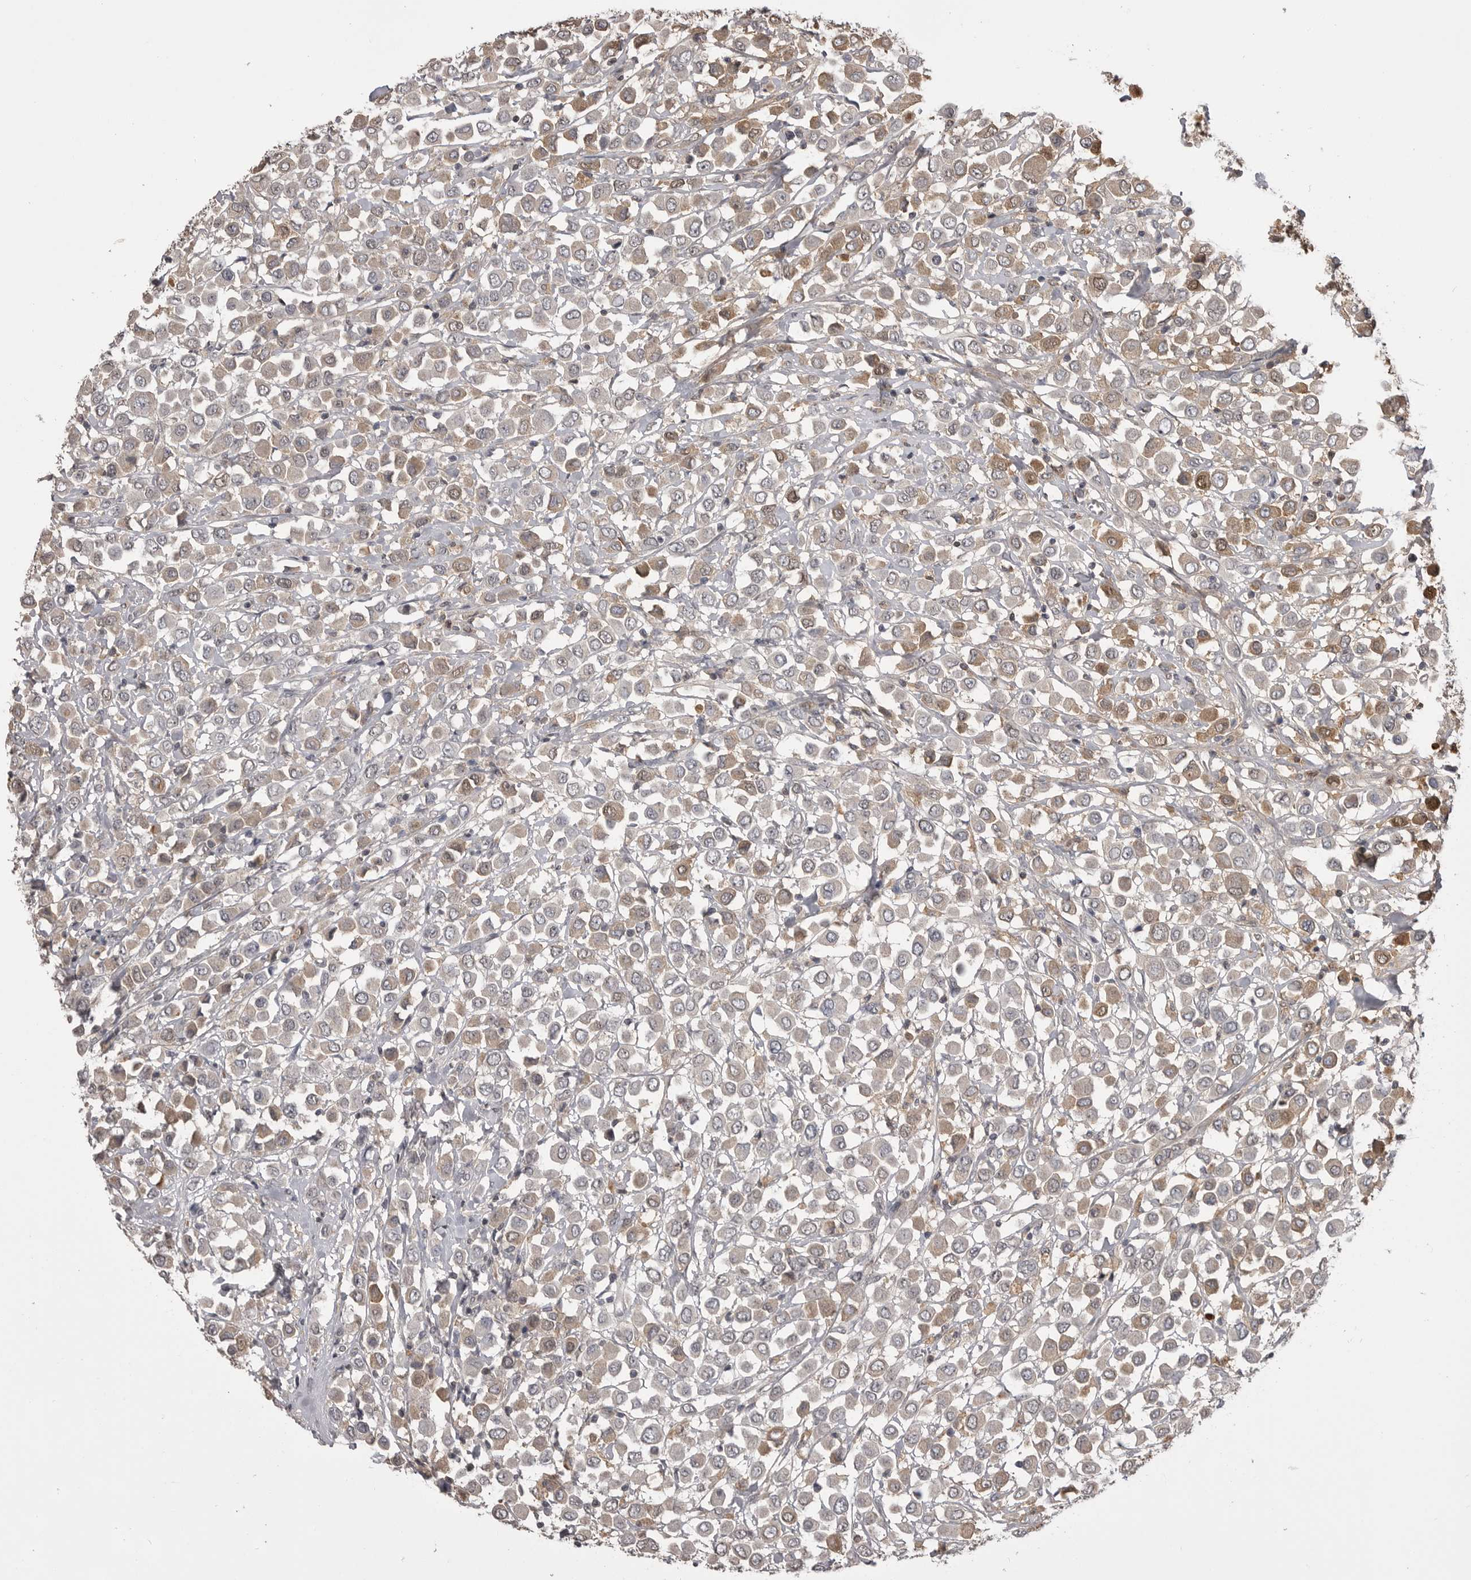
{"staining": {"intensity": "weak", "quantity": "25%-75%", "location": "cytoplasmic/membranous"}, "tissue": "breast cancer", "cell_type": "Tumor cells", "image_type": "cancer", "snomed": [{"axis": "morphology", "description": "Duct carcinoma"}, {"axis": "topography", "description": "Breast"}], "caption": "Breast infiltrating ductal carcinoma was stained to show a protein in brown. There is low levels of weak cytoplasmic/membranous staining in about 25%-75% of tumor cells.", "gene": "AHSG", "patient": {"sex": "female", "age": 61}}